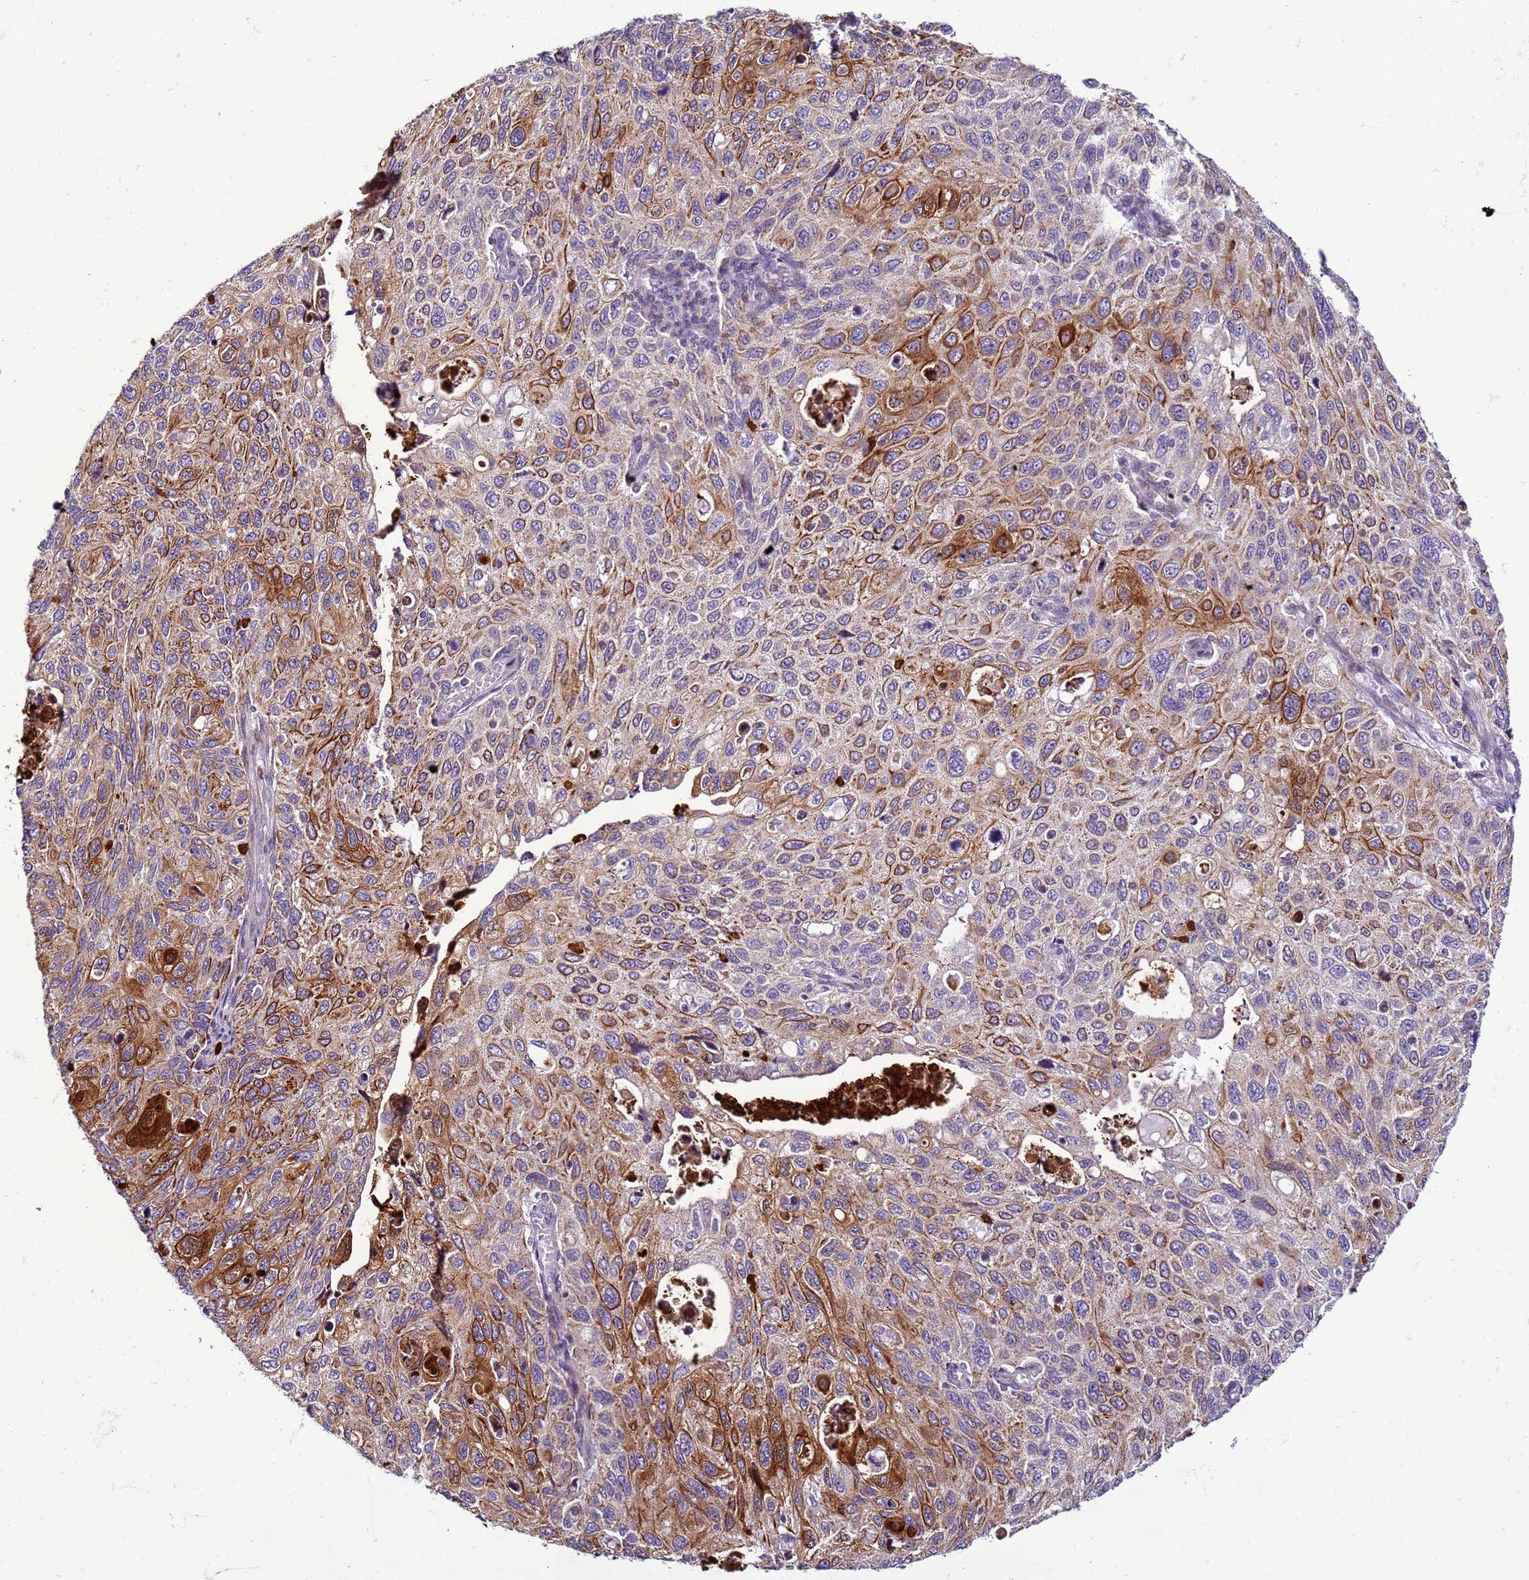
{"staining": {"intensity": "strong", "quantity": "25%-75%", "location": "cytoplasmic/membranous"}, "tissue": "cervical cancer", "cell_type": "Tumor cells", "image_type": "cancer", "snomed": [{"axis": "morphology", "description": "Squamous cell carcinoma, NOS"}, {"axis": "topography", "description": "Cervix"}], "caption": "Immunohistochemical staining of cervical cancer (squamous cell carcinoma) reveals high levels of strong cytoplasmic/membranous protein positivity in approximately 25%-75% of tumor cells. (brown staining indicates protein expression, while blue staining denotes nuclei).", "gene": "VPS4B", "patient": {"sex": "female", "age": 70}}